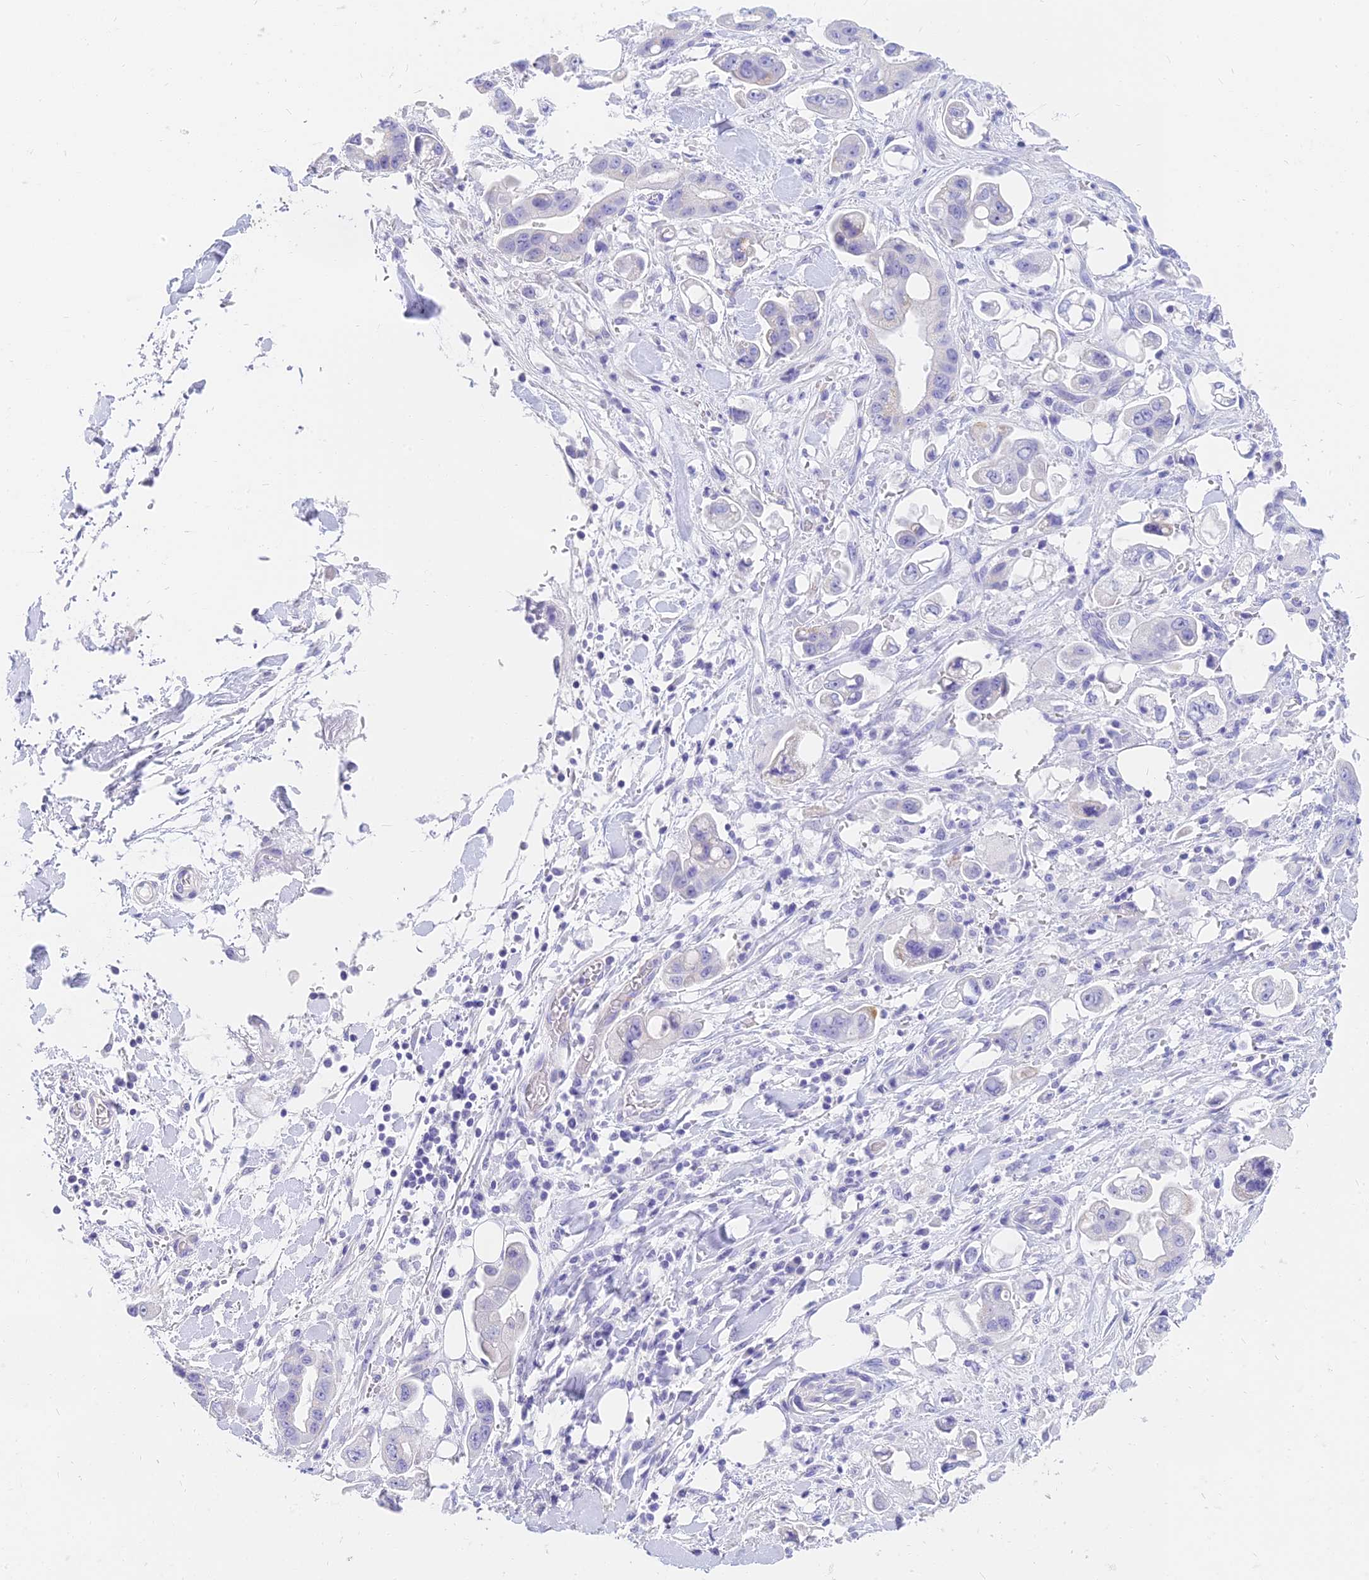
{"staining": {"intensity": "negative", "quantity": "none", "location": "none"}, "tissue": "stomach cancer", "cell_type": "Tumor cells", "image_type": "cancer", "snomed": [{"axis": "morphology", "description": "Adenocarcinoma, NOS"}, {"axis": "topography", "description": "Stomach"}], "caption": "Histopathology image shows no significant protein positivity in tumor cells of stomach cancer.", "gene": "SLC36A2", "patient": {"sex": "male", "age": 62}}